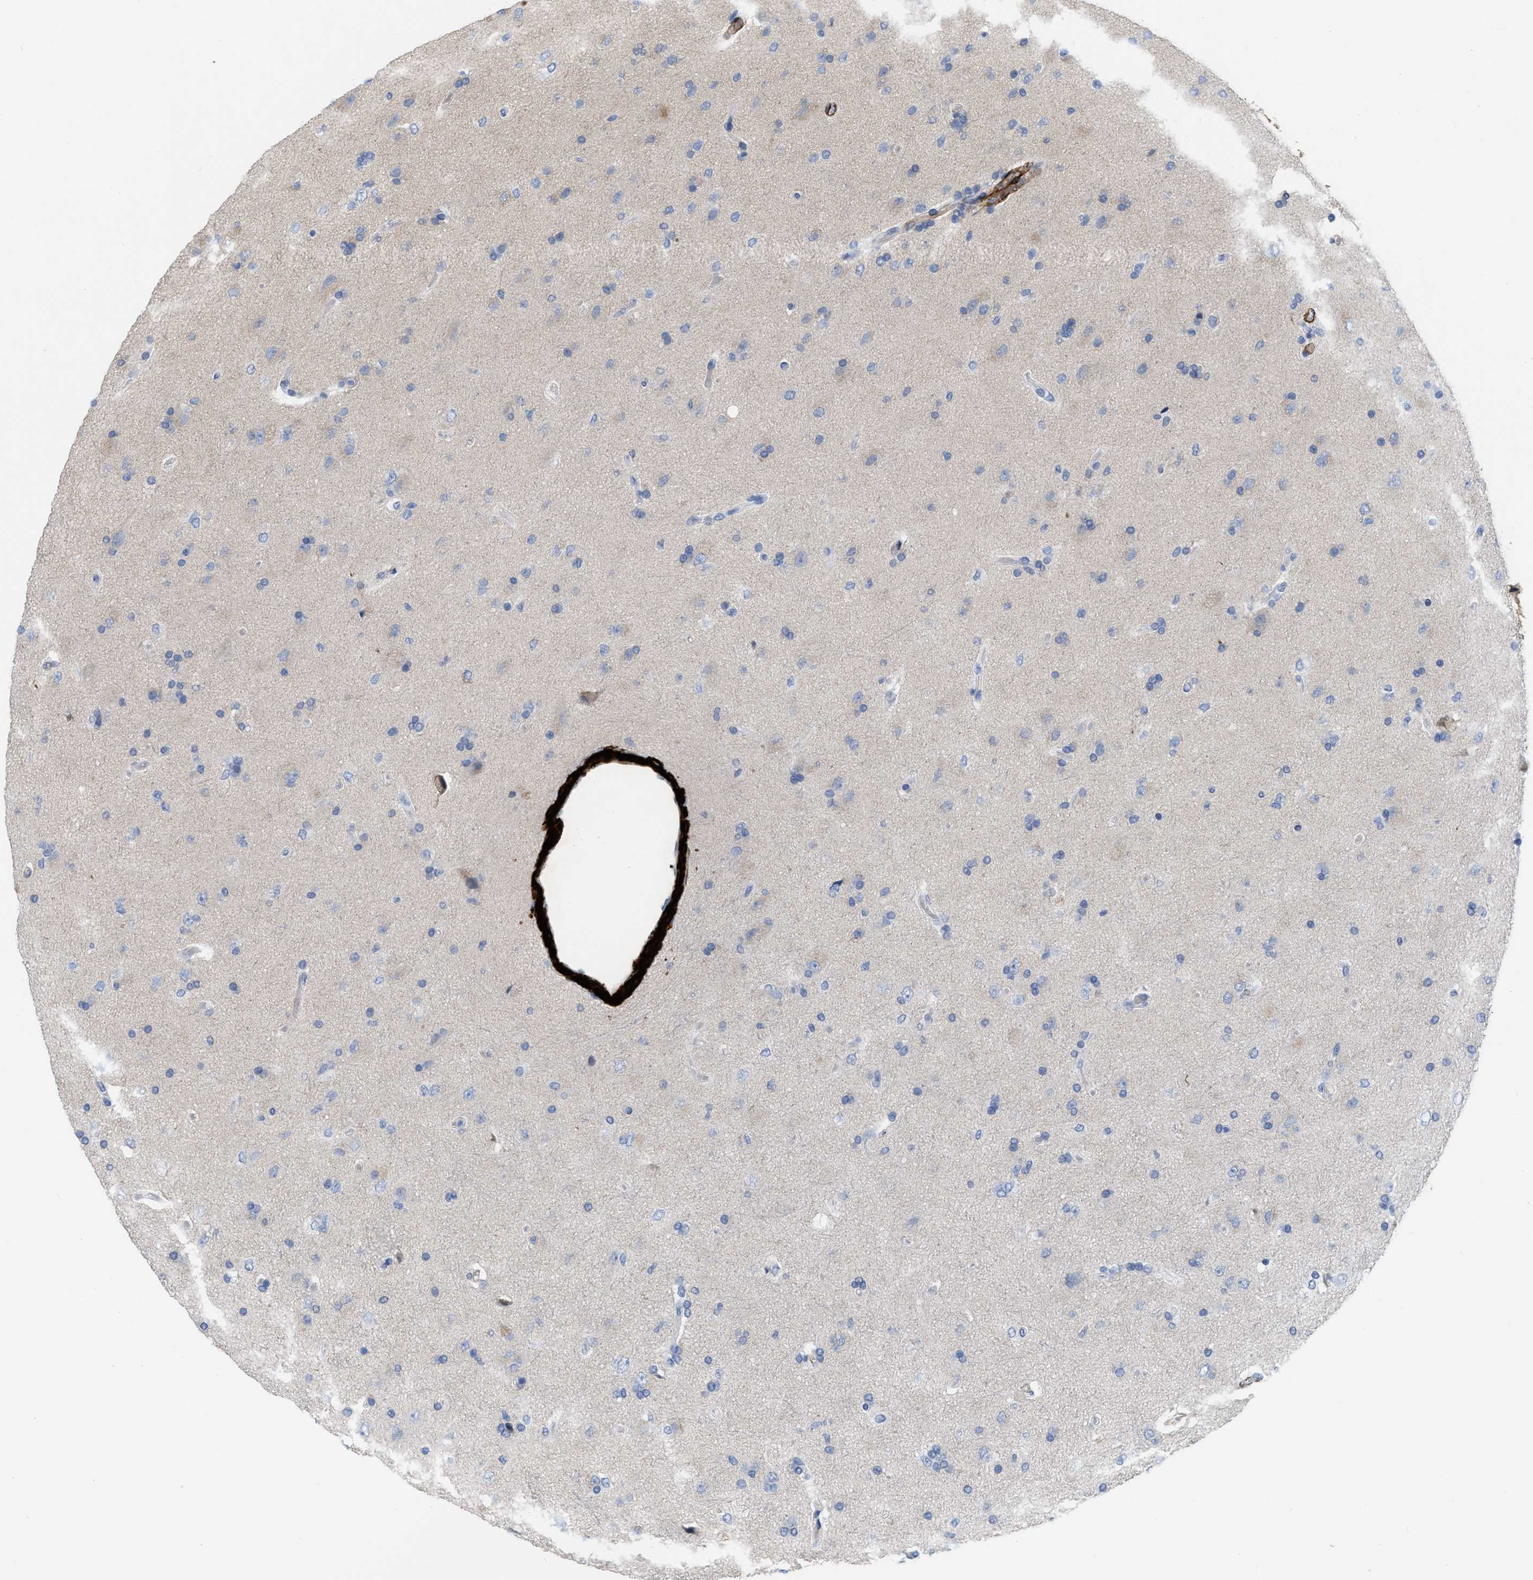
{"staining": {"intensity": "negative", "quantity": "none", "location": "none"}, "tissue": "glioma", "cell_type": "Tumor cells", "image_type": "cancer", "snomed": [{"axis": "morphology", "description": "Glioma, malignant, High grade"}, {"axis": "topography", "description": "Brain"}], "caption": "Immunohistochemistry (IHC) of human glioma exhibits no positivity in tumor cells.", "gene": "TAGLN", "patient": {"sex": "male", "age": 72}}